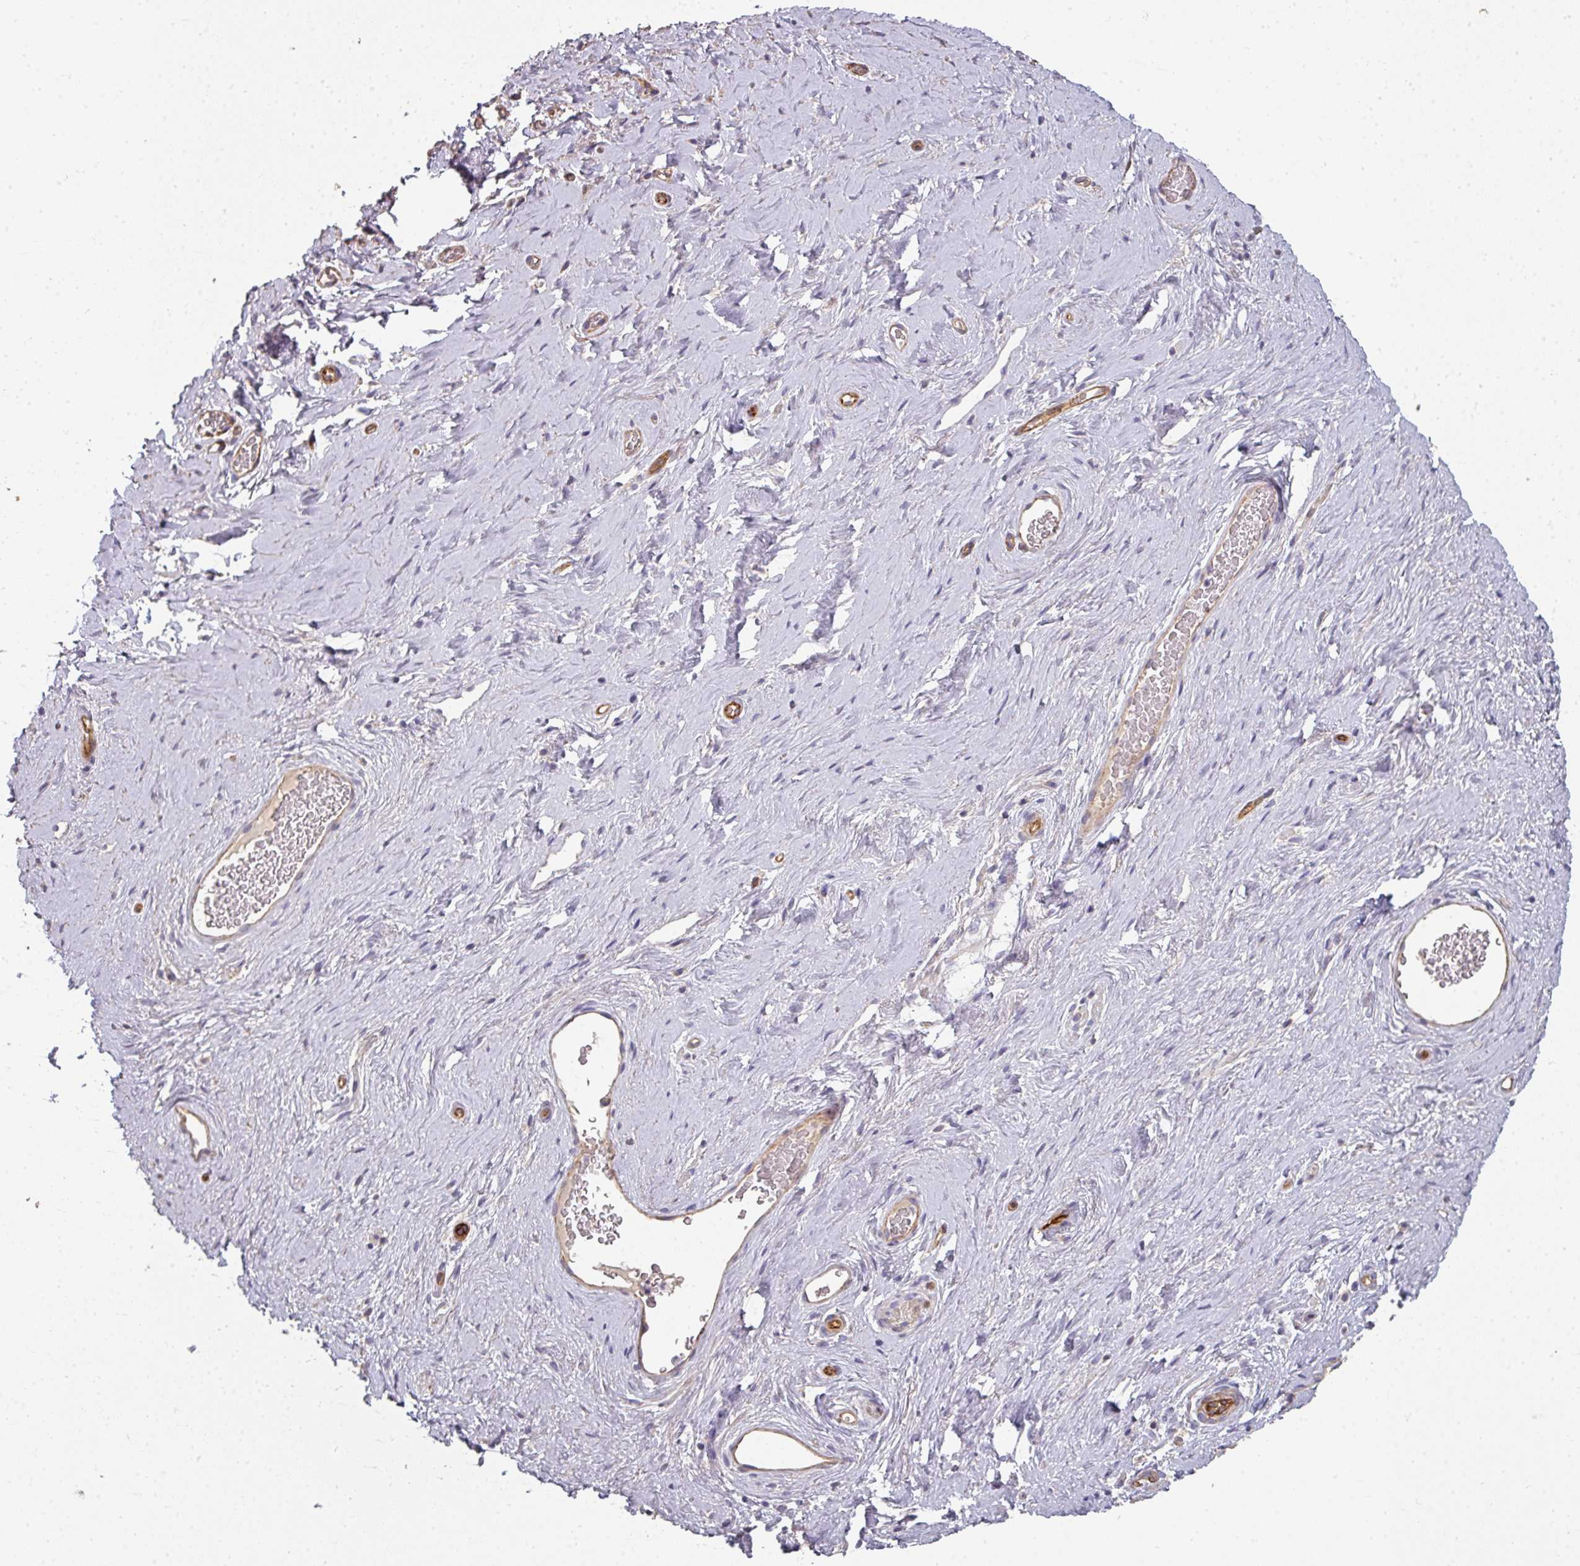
{"staining": {"intensity": "negative", "quantity": "none", "location": "none"}, "tissue": "soft tissue", "cell_type": "Fibroblasts", "image_type": "normal", "snomed": [{"axis": "morphology", "description": "Normal tissue, NOS"}, {"axis": "morphology", "description": "Adenocarcinoma, NOS"}, {"axis": "topography", "description": "Rectum"}, {"axis": "topography", "description": "Vagina"}, {"axis": "topography", "description": "Peripheral nerve tissue"}], "caption": "Immunohistochemical staining of unremarkable human soft tissue exhibits no significant positivity in fibroblasts.", "gene": "PCDH1", "patient": {"sex": "female", "age": 71}}